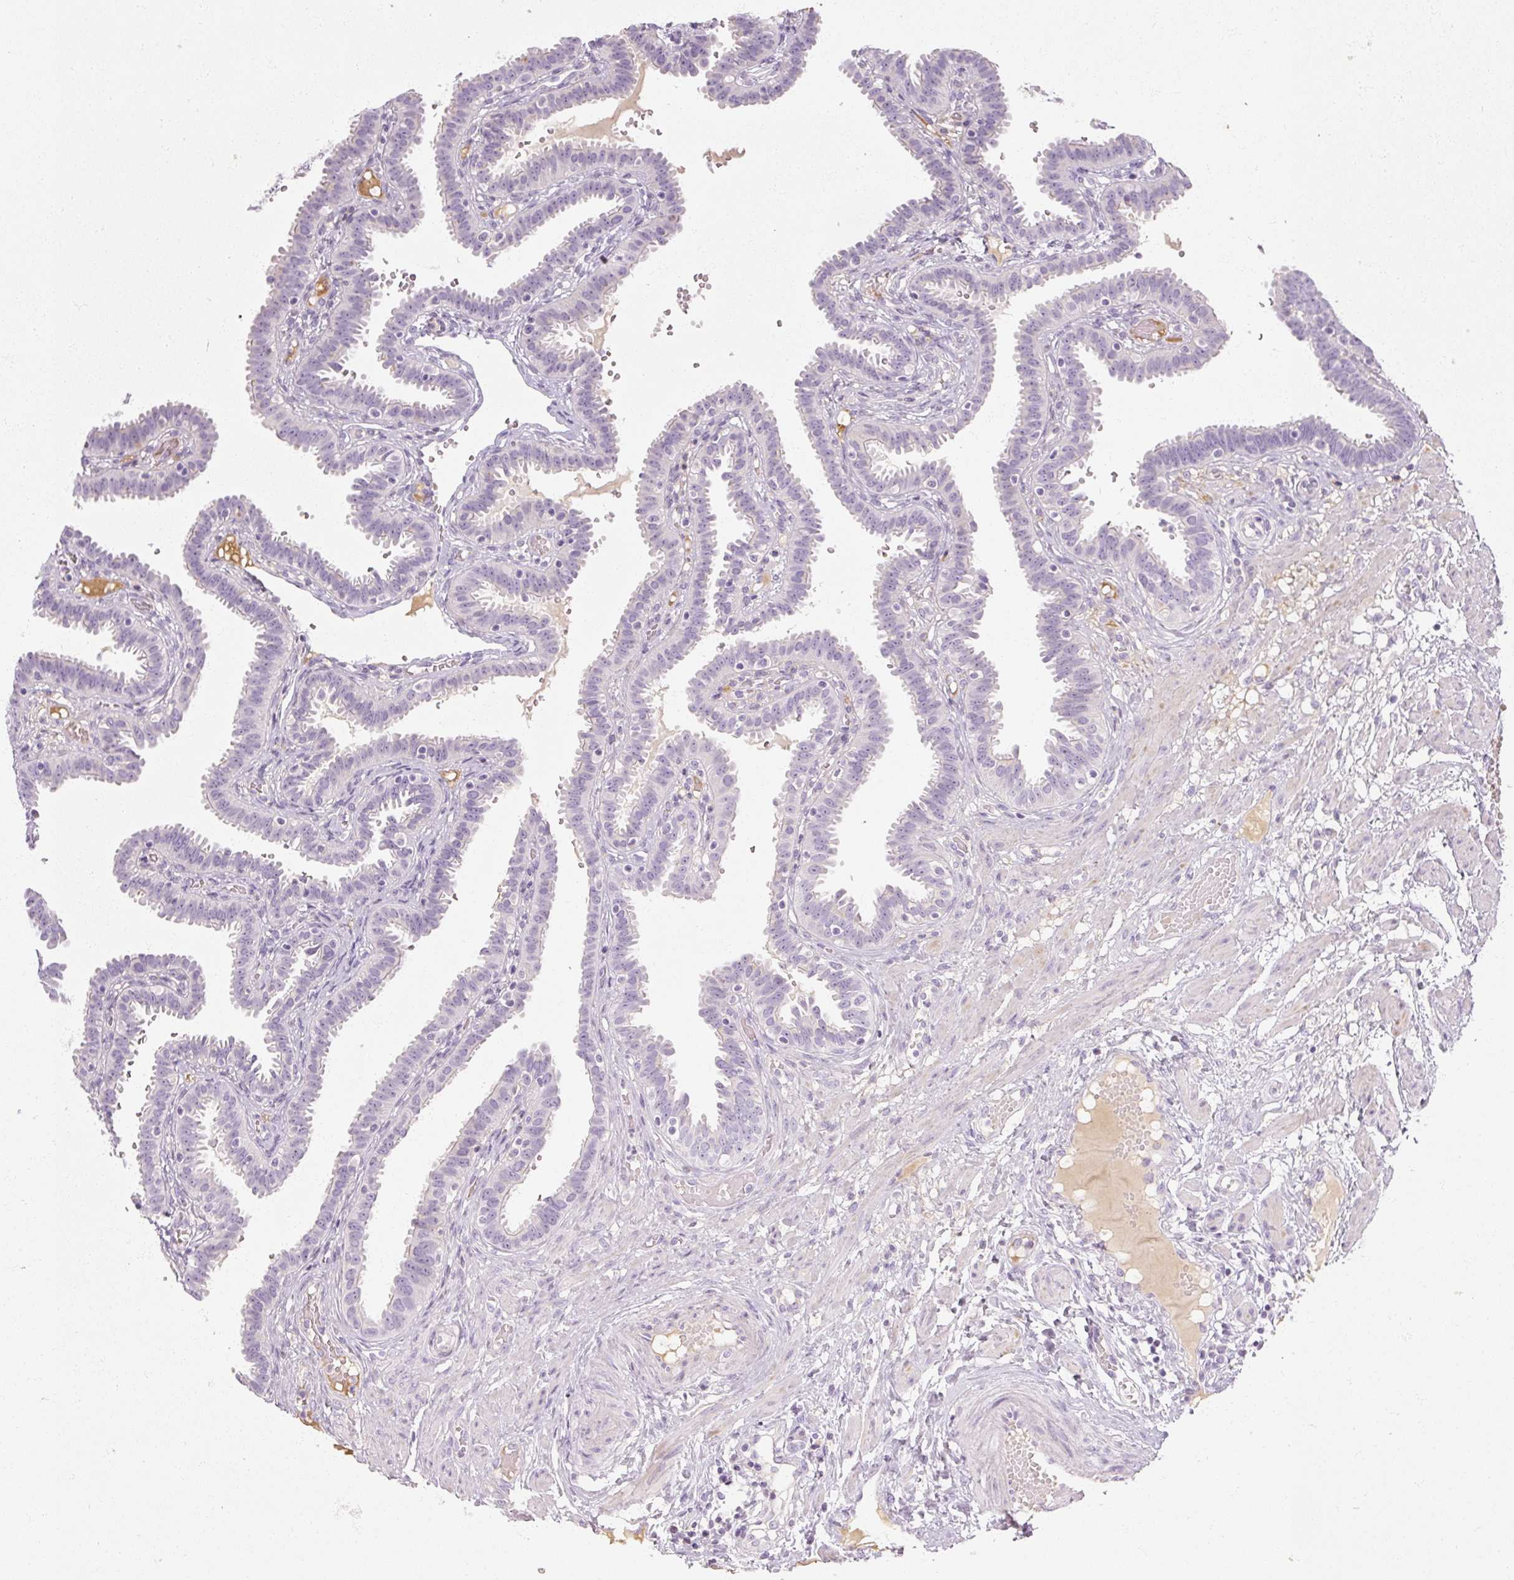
{"staining": {"intensity": "negative", "quantity": "none", "location": "none"}, "tissue": "fallopian tube", "cell_type": "Glandular cells", "image_type": "normal", "snomed": [{"axis": "morphology", "description": "Normal tissue, NOS"}, {"axis": "topography", "description": "Fallopian tube"}], "caption": "This is an immunohistochemistry (IHC) image of normal human fallopian tube. There is no expression in glandular cells.", "gene": "NFE2L3", "patient": {"sex": "female", "age": 37}}